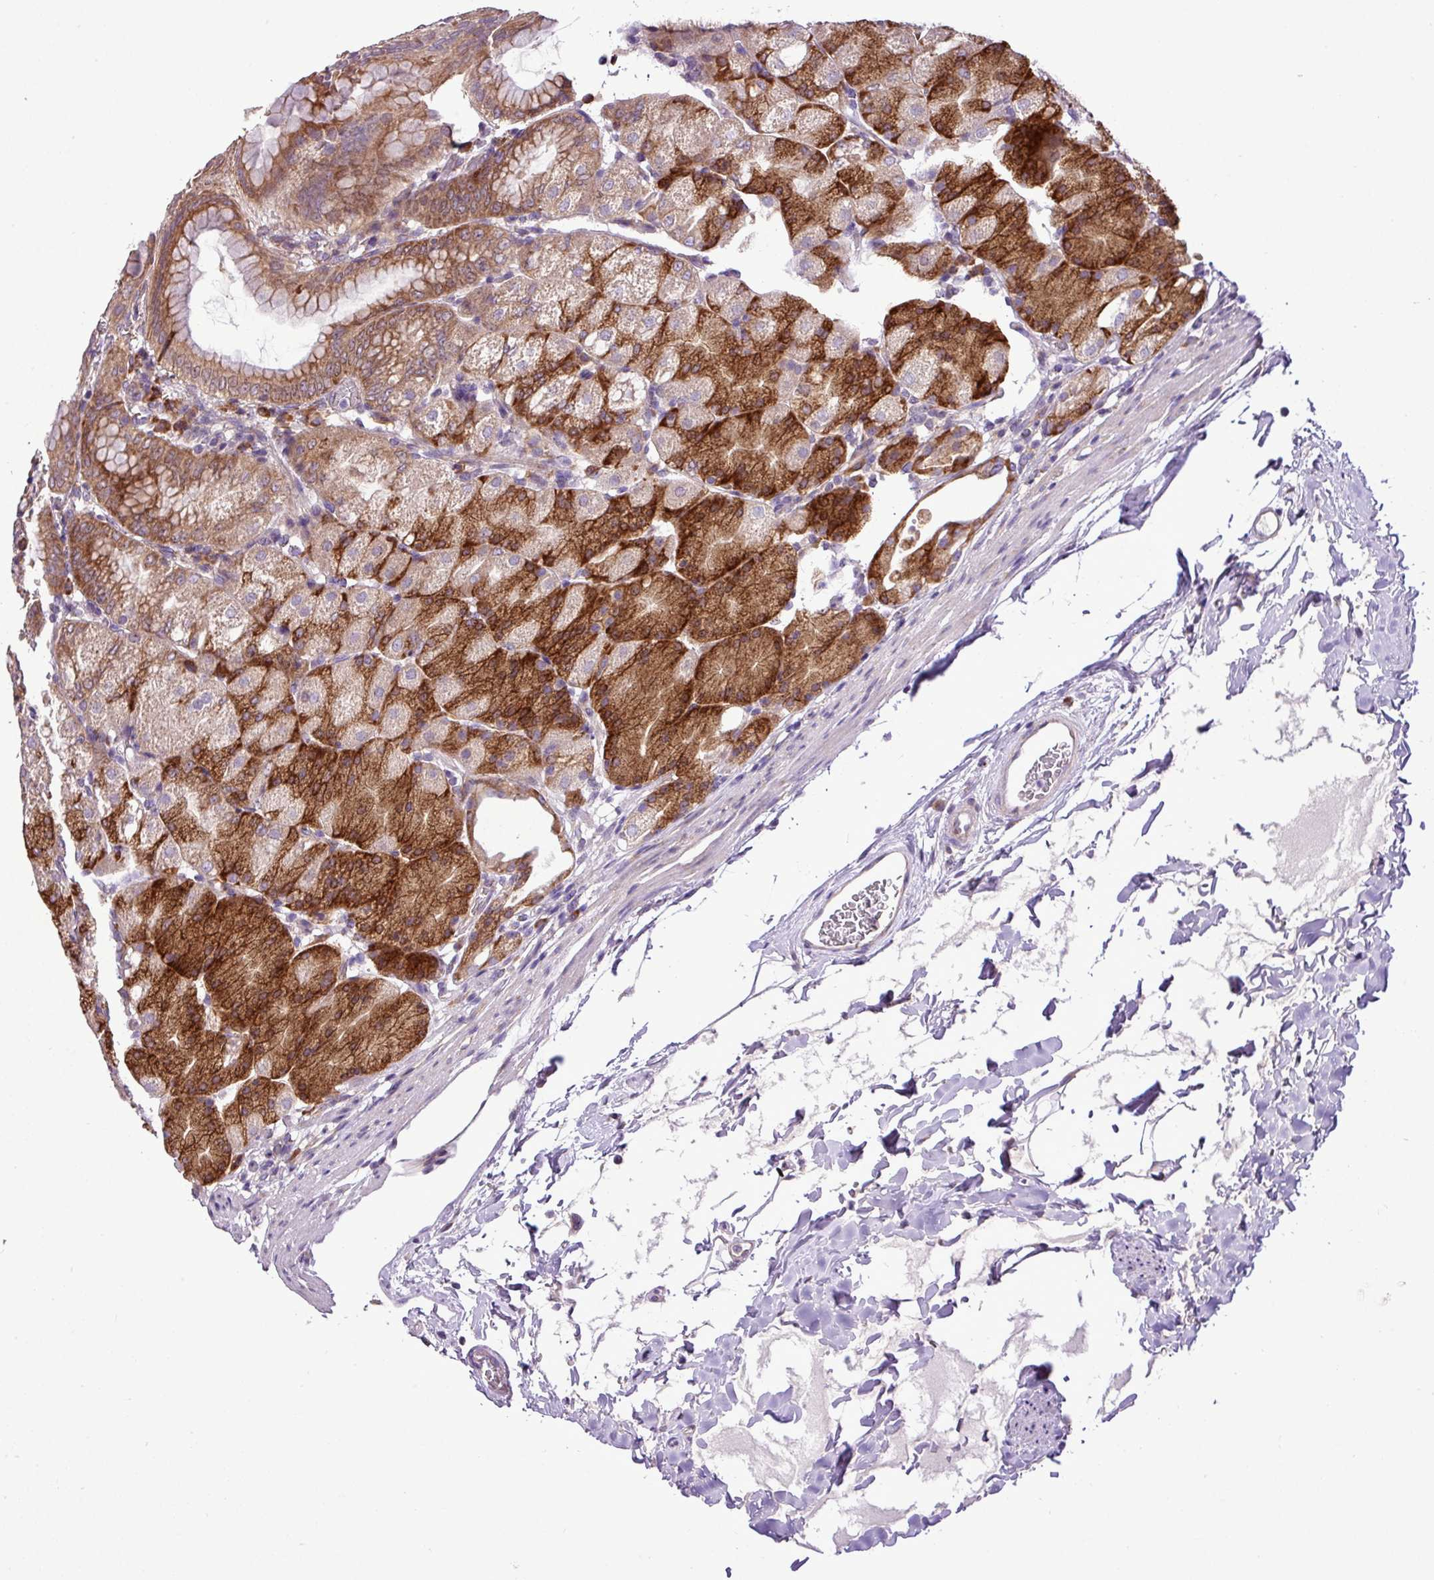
{"staining": {"intensity": "strong", "quantity": "25%-75%", "location": "cytoplasmic/membranous"}, "tissue": "stomach", "cell_type": "Glandular cells", "image_type": "normal", "snomed": [{"axis": "morphology", "description": "Normal tissue, NOS"}, {"axis": "topography", "description": "Stomach, upper"}, {"axis": "topography", "description": "Stomach, lower"}], "caption": "IHC (DAB (3,3'-diaminobenzidine)) staining of unremarkable human stomach exhibits strong cytoplasmic/membranous protein expression in approximately 25%-75% of glandular cells. Using DAB (brown) and hematoxylin (blue) stains, captured at high magnification using brightfield microscopy.", "gene": "RPL13", "patient": {"sex": "male", "age": 62}}